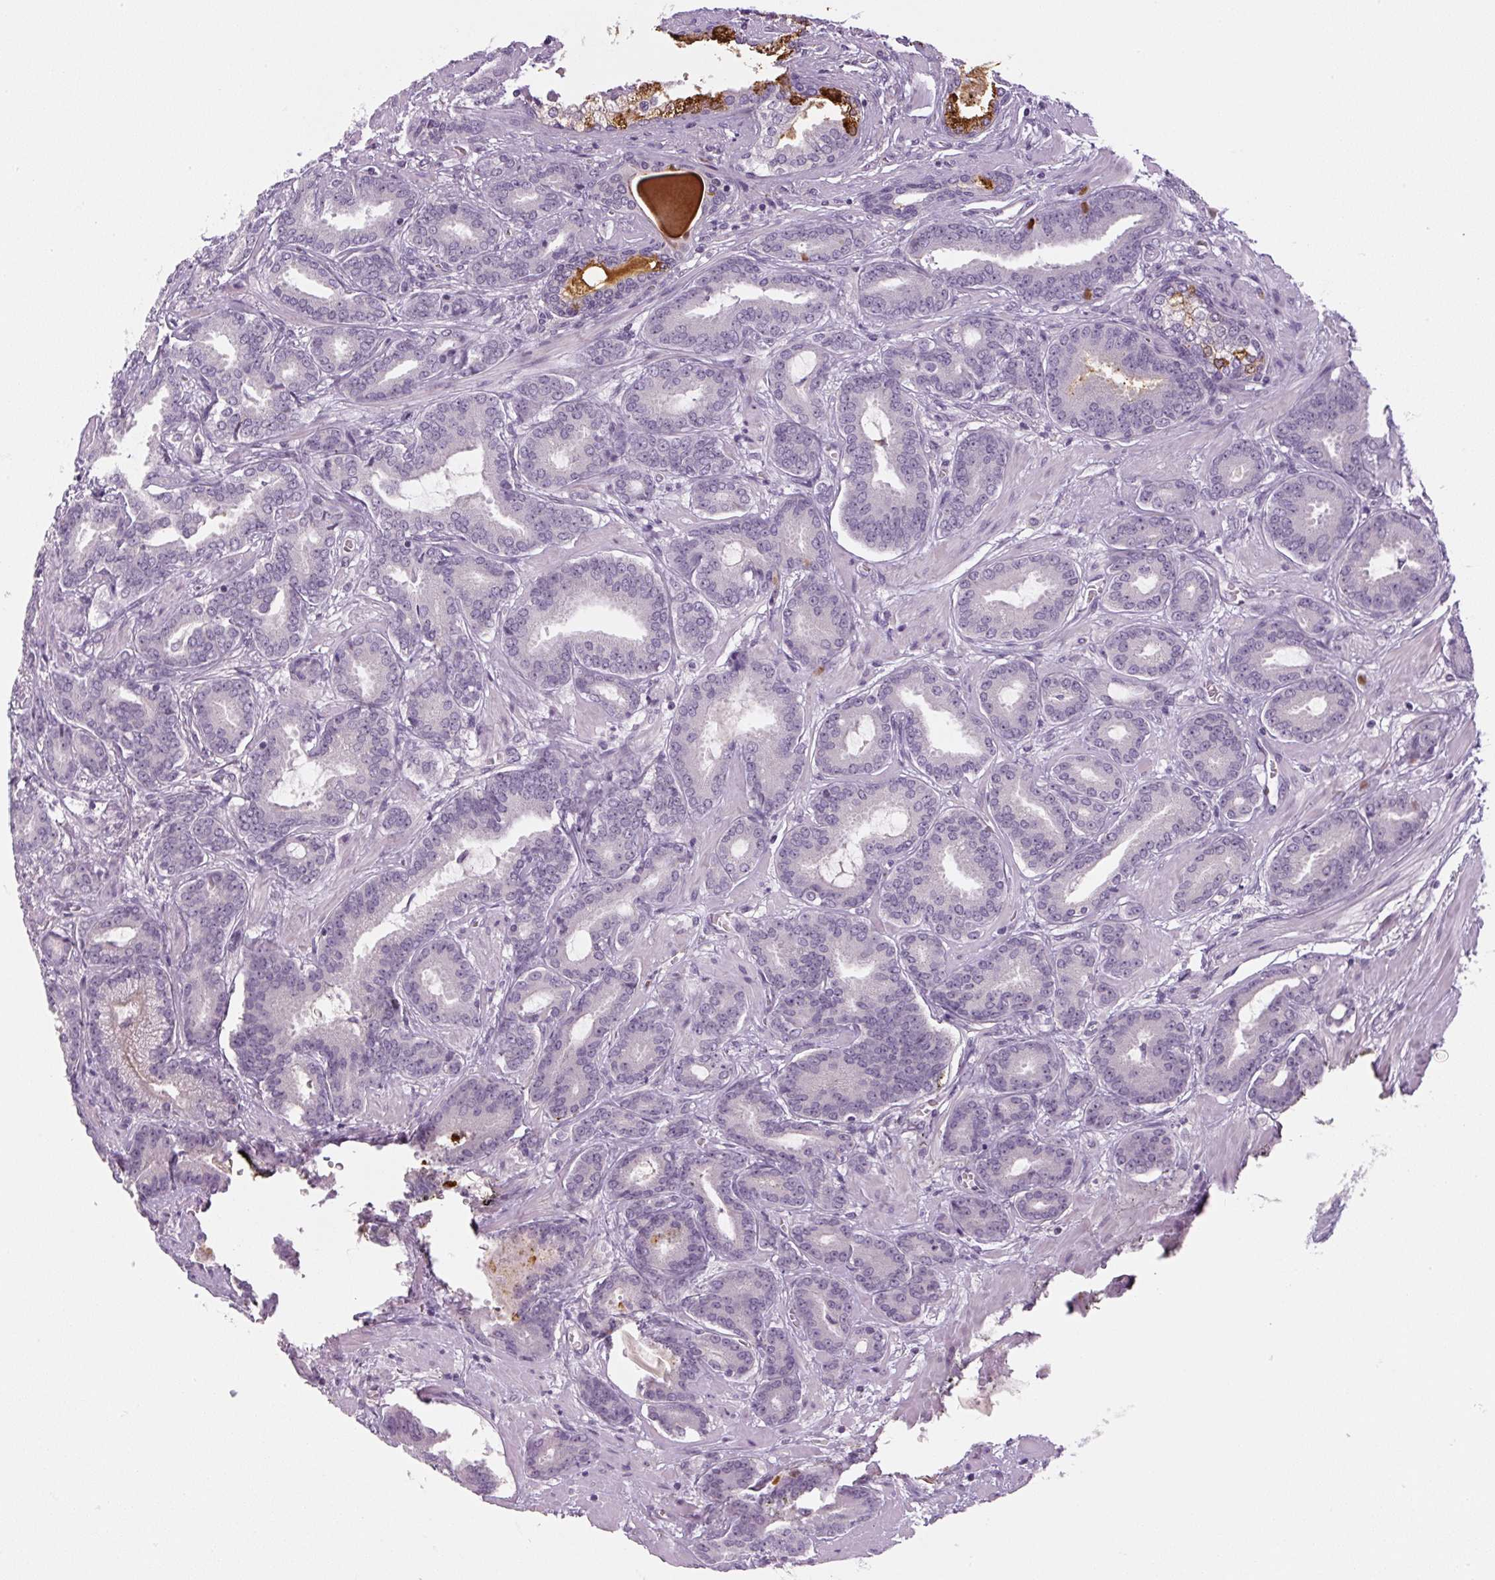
{"staining": {"intensity": "negative", "quantity": "none", "location": "none"}, "tissue": "prostate cancer", "cell_type": "Tumor cells", "image_type": "cancer", "snomed": [{"axis": "morphology", "description": "Adenocarcinoma, Low grade"}, {"axis": "topography", "description": "Prostate and seminal vesicle, NOS"}], "caption": "IHC micrograph of neoplastic tissue: human prostate cancer stained with DAB displays no significant protein staining in tumor cells.", "gene": "SGF29", "patient": {"sex": "male", "age": 61}}